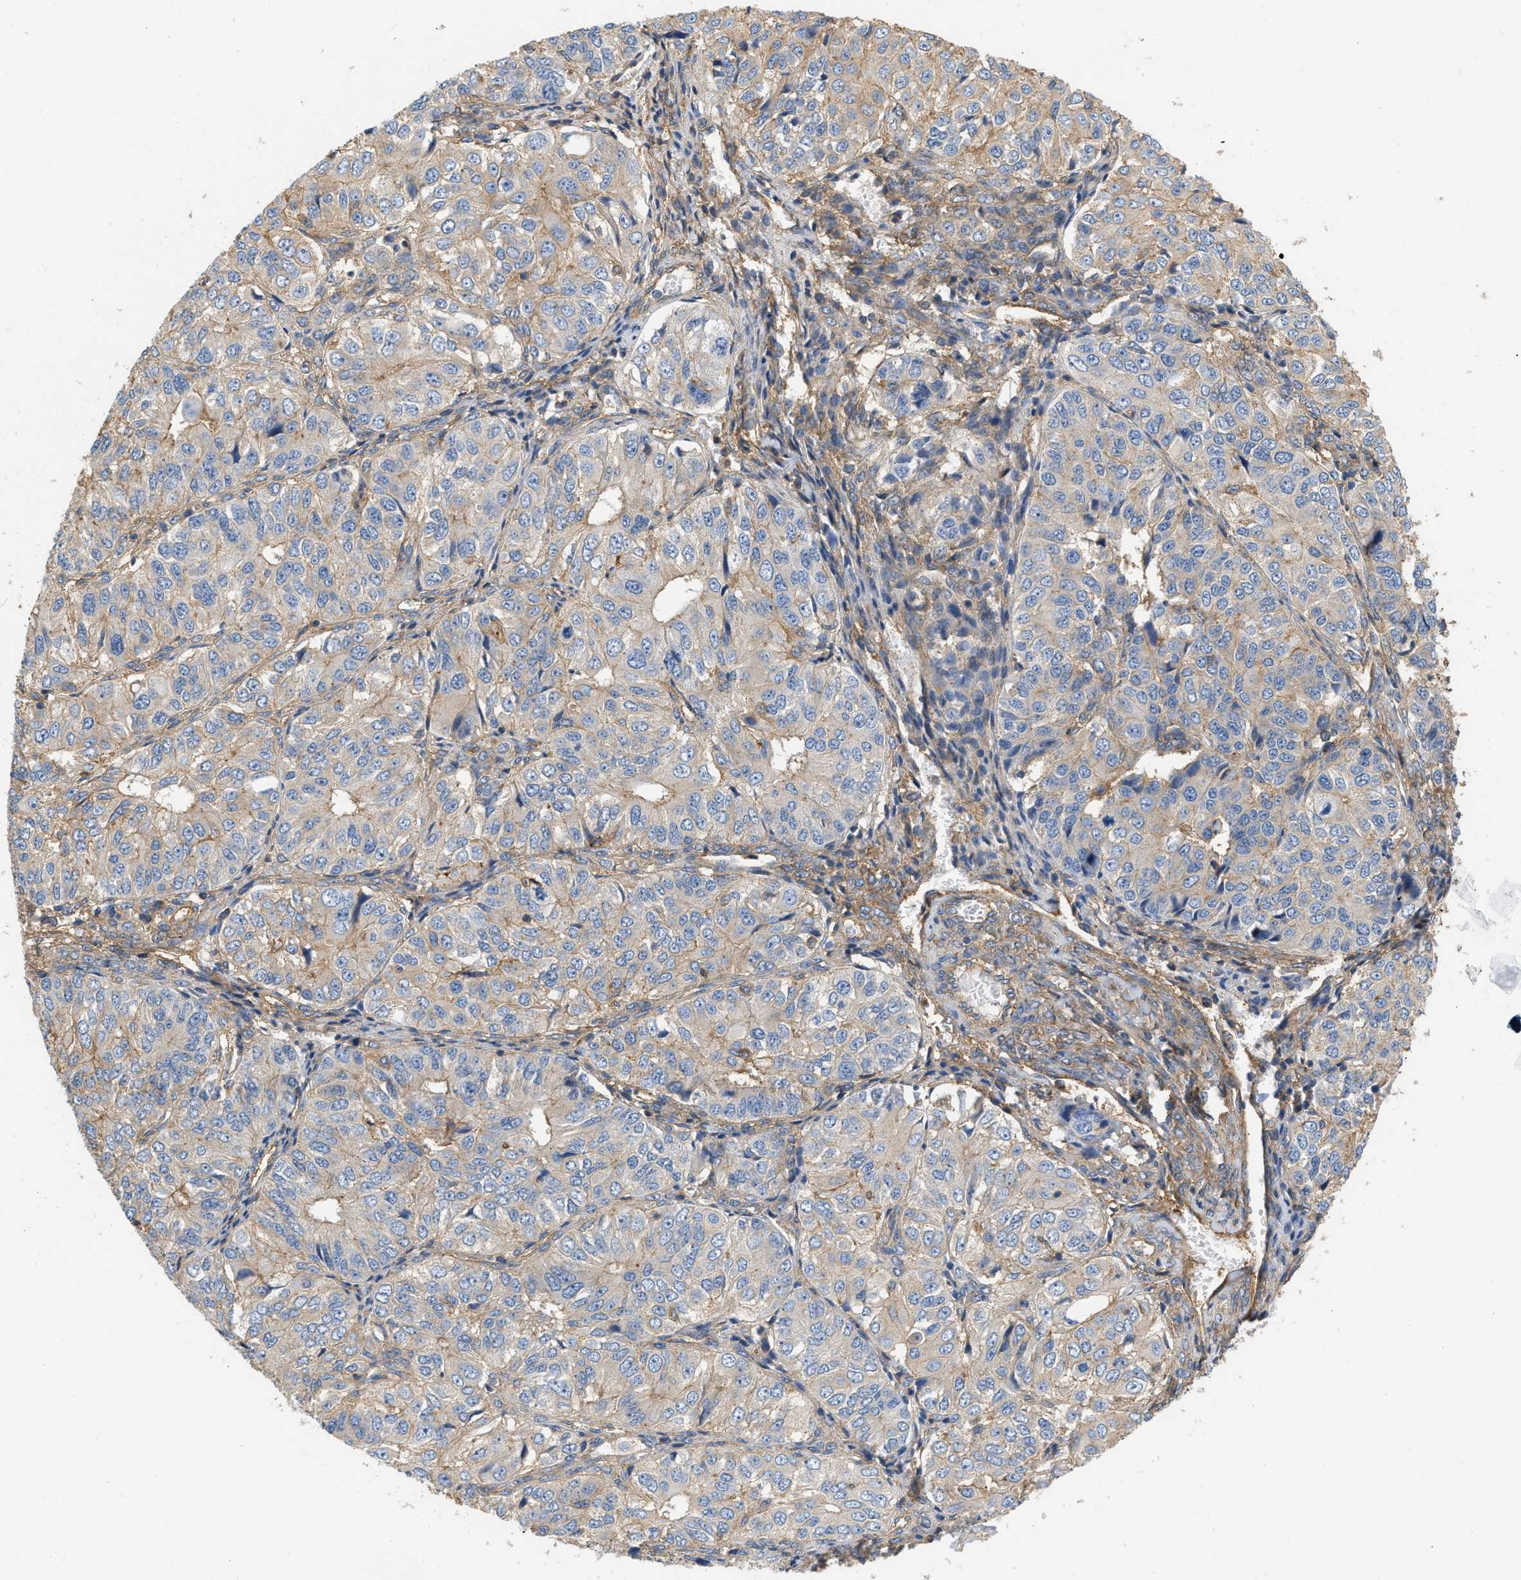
{"staining": {"intensity": "moderate", "quantity": "<25%", "location": "cytoplasmic/membranous"}, "tissue": "ovarian cancer", "cell_type": "Tumor cells", "image_type": "cancer", "snomed": [{"axis": "morphology", "description": "Carcinoma, endometroid"}, {"axis": "topography", "description": "Ovary"}], "caption": "Immunohistochemical staining of ovarian cancer reveals moderate cytoplasmic/membranous protein expression in about <25% of tumor cells.", "gene": "GNB4", "patient": {"sex": "female", "age": 51}}